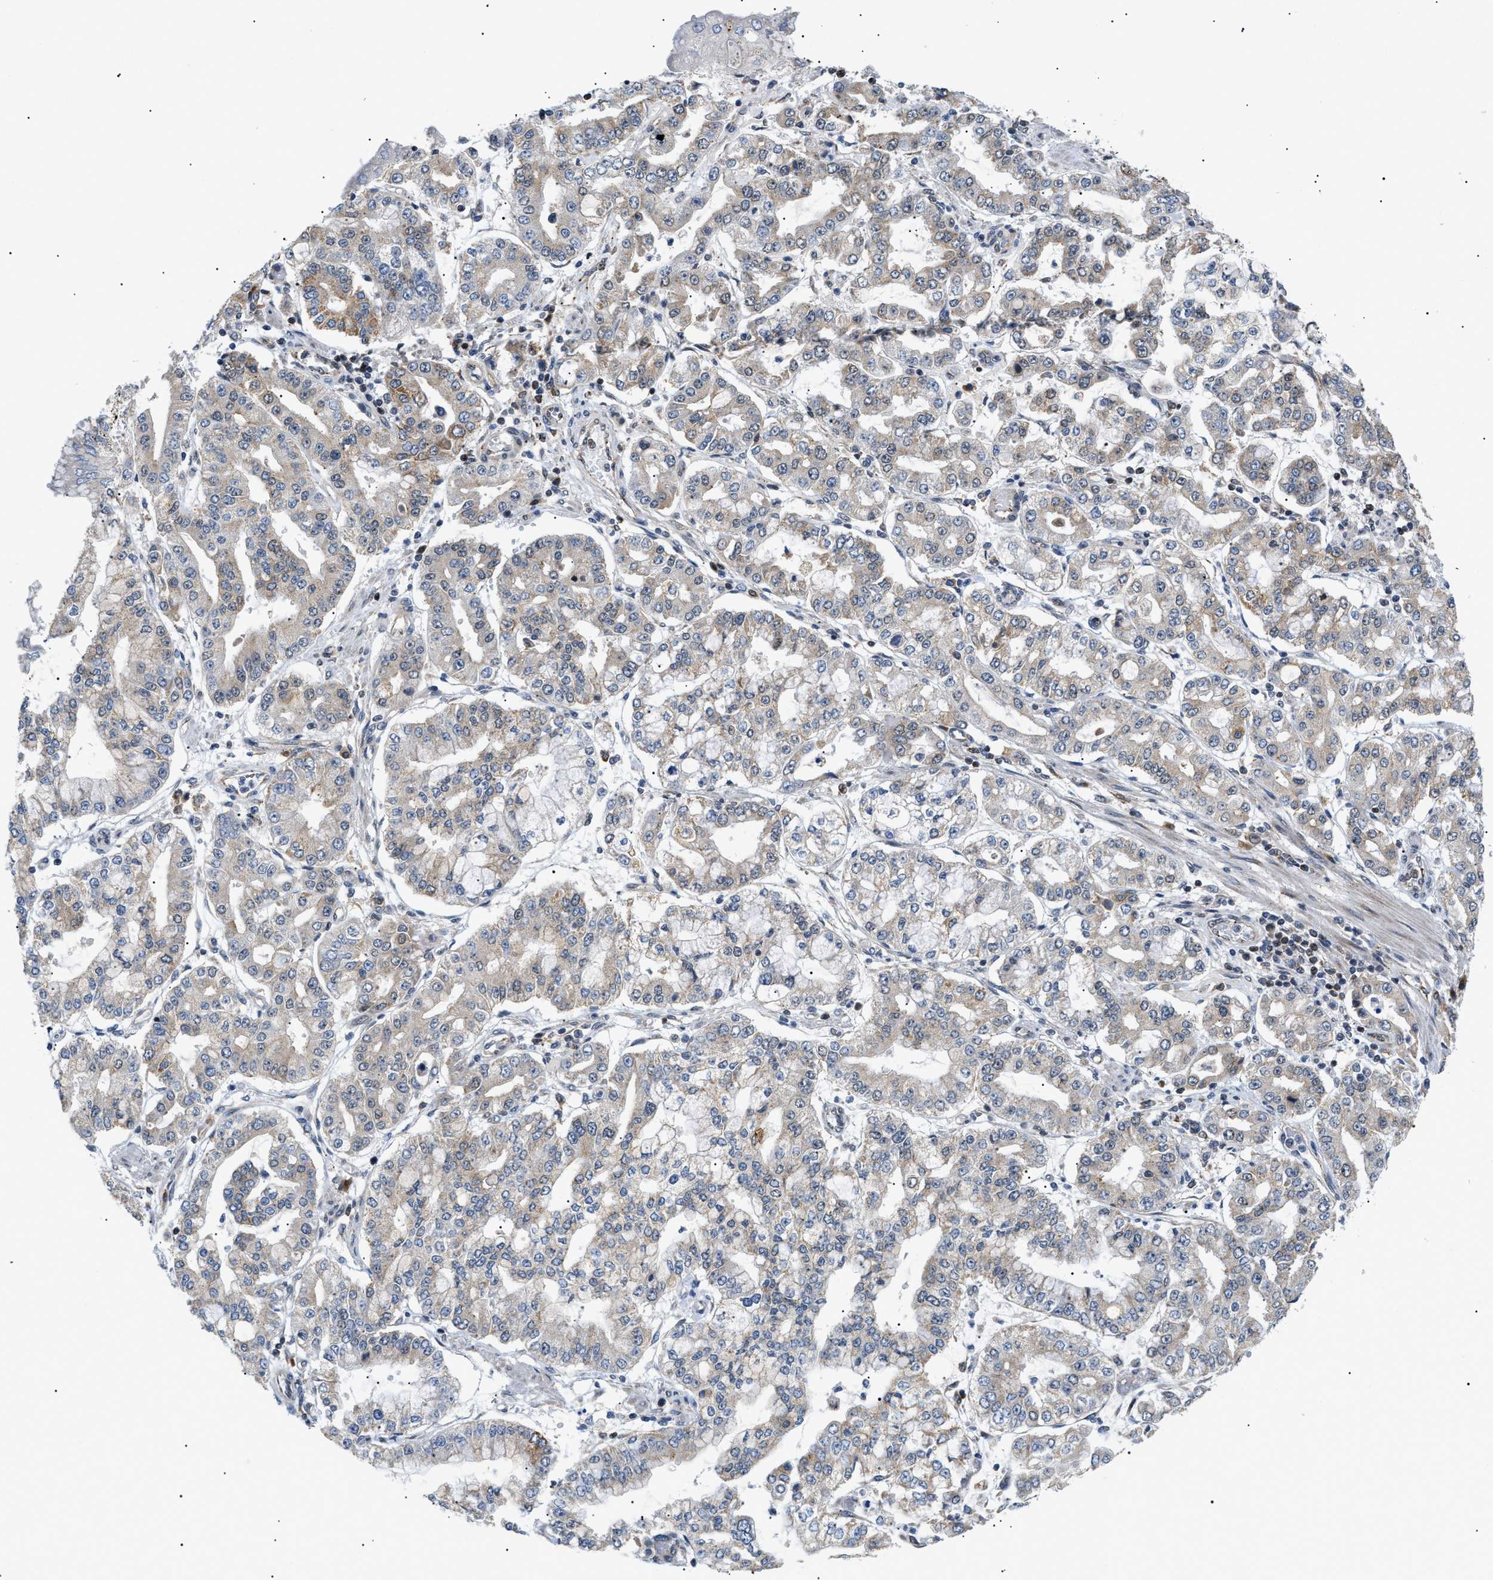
{"staining": {"intensity": "weak", "quantity": "25%-75%", "location": "cytoplasmic/membranous"}, "tissue": "stomach cancer", "cell_type": "Tumor cells", "image_type": "cancer", "snomed": [{"axis": "morphology", "description": "Adenocarcinoma, NOS"}, {"axis": "topography", "description": "Stomach"}], "caption": "A histopathology image showing weak cytoplasmic/membranous staining in approximately 25%-75% of tumor cells in adenocarcinoma (stomach), as visualized by brown immunohistochemical staining.", "gene": "ZBTB11", "patient": {"sex": "male", "age": 76}}